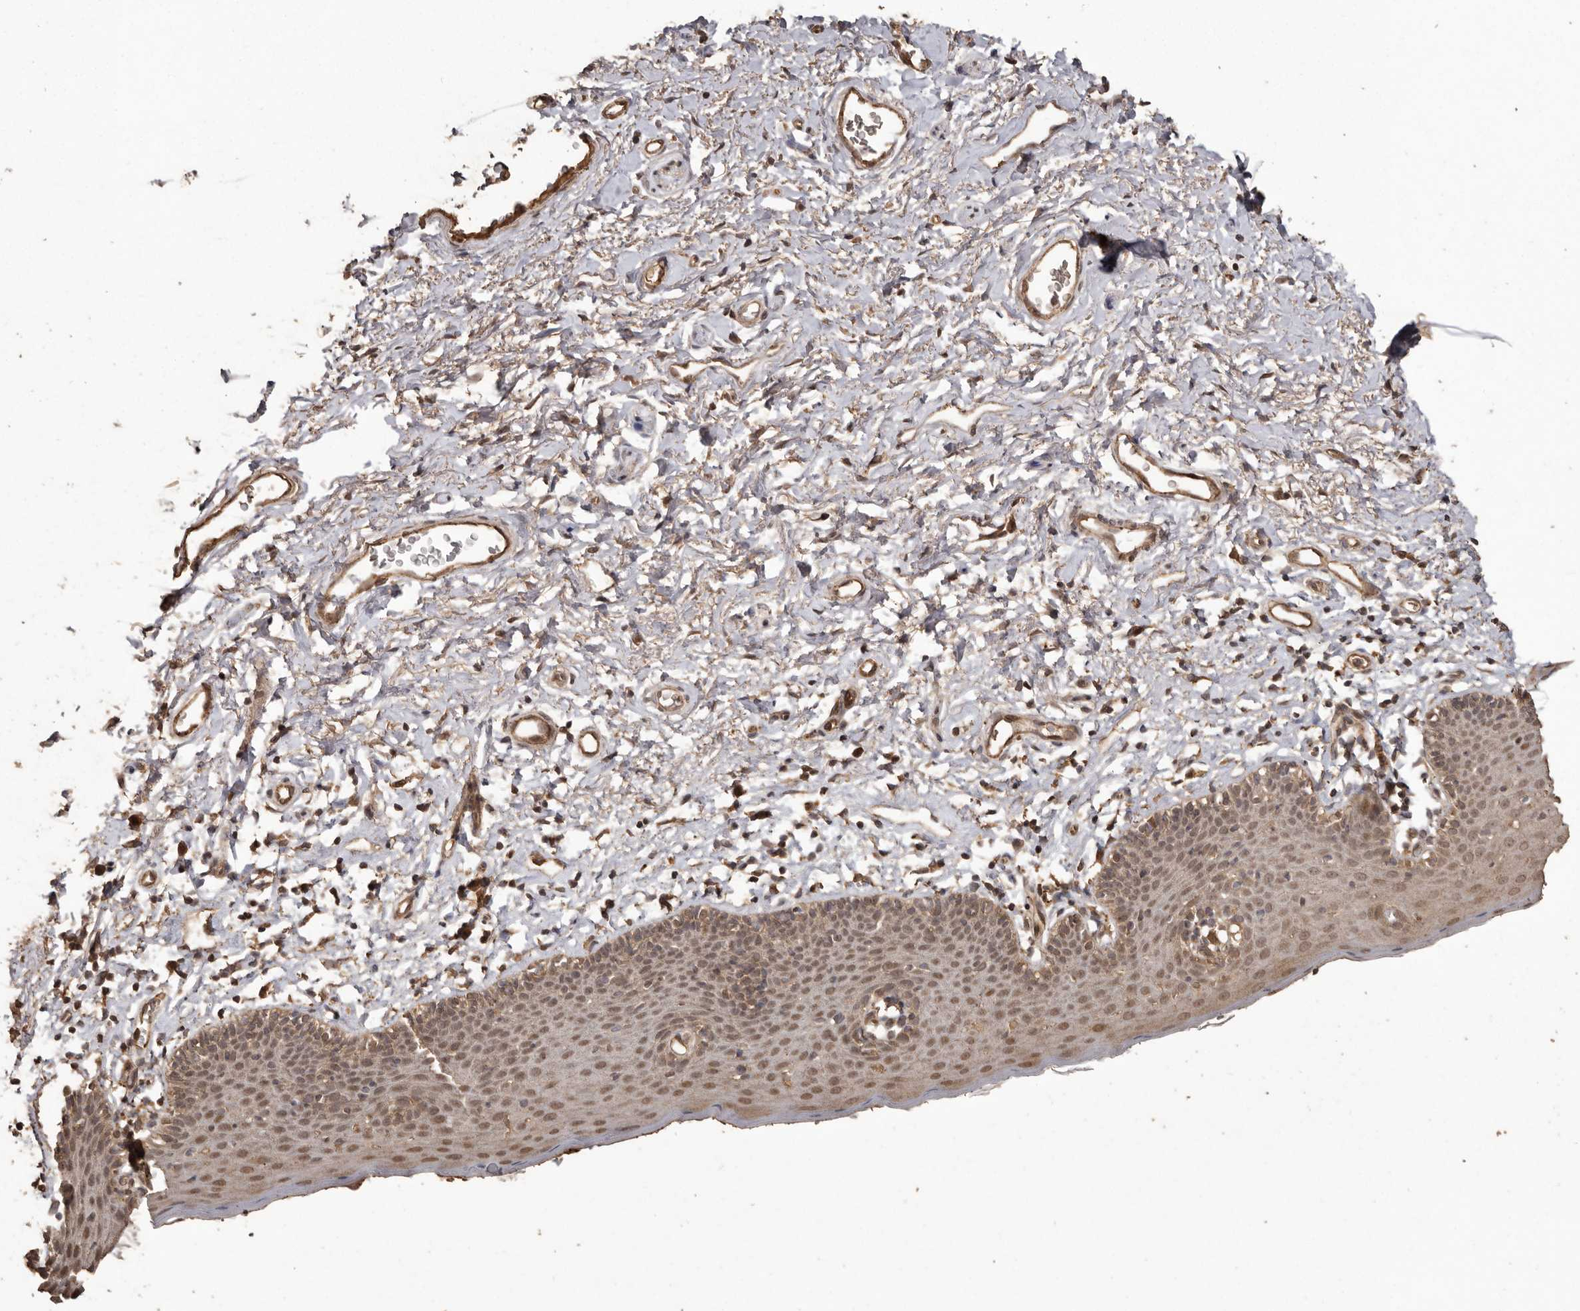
{"staining": {"intensity": "moderate", "quantity": ">75%", "location": "cytoplasmic/membranous,nuclear"}, "tissue": "skin", "cell_type": "Epidermal cells", "image_type": "normal", "snomed": [{"axis": "morphology", "description": "Normal tissue, NOS"}, {"axis": "topography", "description": "Vulva"}], "caption": "Immunohistochemistry staining of unremarkable skin, which demonstrates medium levels of moderate cytoplasmic/membranous,nuclear expression in about >75% of epidermal cells indicating moderate cytoplasmic/membranous,nuclear protein expression. The staining was performed using DAB (3,3'-diaminobenzidine) (brown) for protein detection and nuclei were counterstained in hematoxylin (blue).", "gene": "NUP43", "patient": {"sex": "female", "age": 66}}